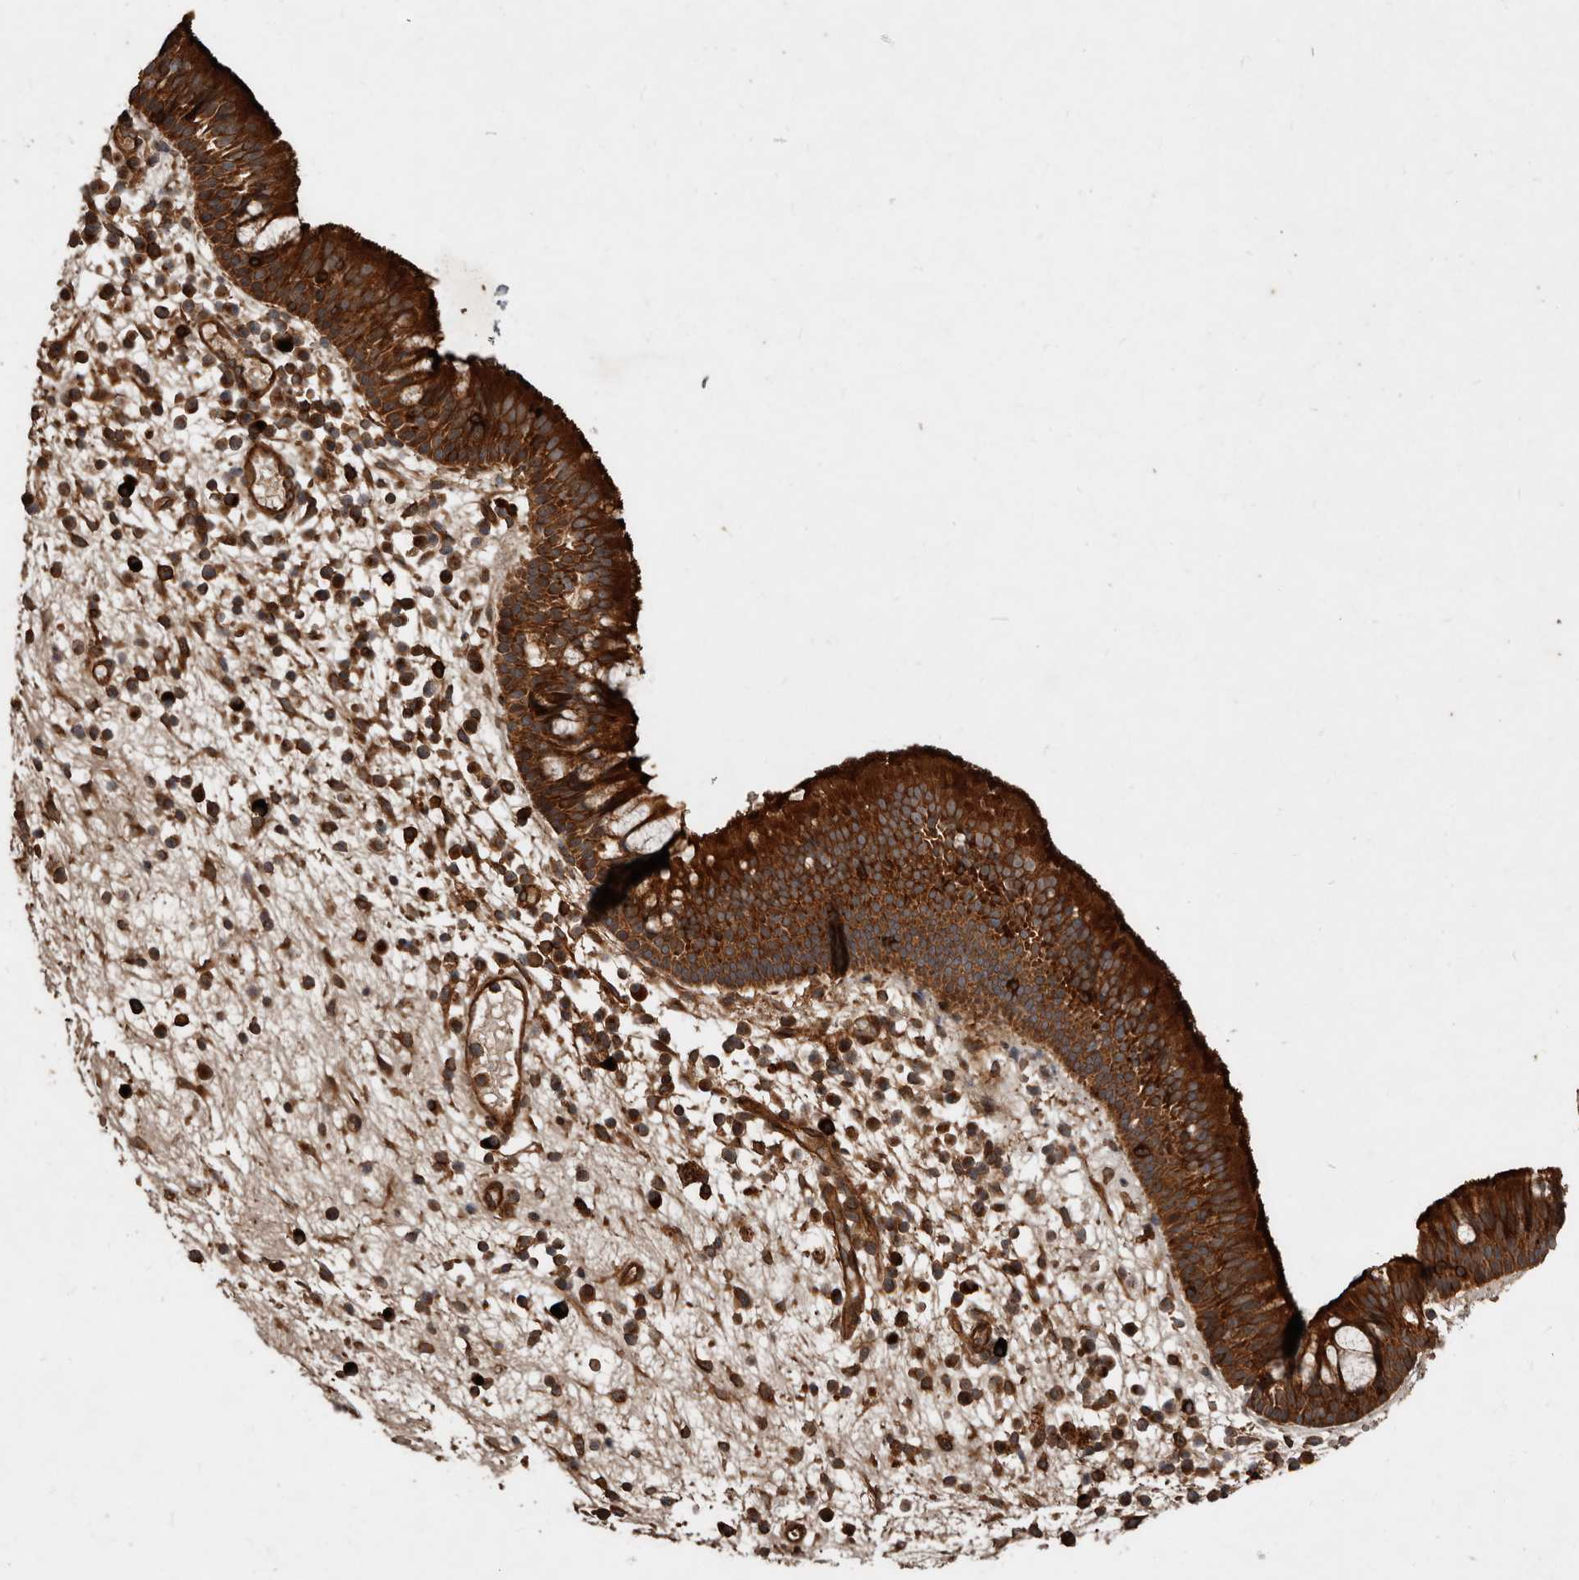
{"staining": {"intensity": "strong", "quantity": ">75%", "location": "cytoplasmic/membranous"}, "tissue": "nasopharynx", "cell_type": "Respiratory epithelial cells", "image_type": "normal", "snomed": [{"axis": "morphology", "description": "Normal tissue, NOS"}, {"axis": "morphology", "description": "Inflammation, NOS"}, {"axis": "morphology", "description": "Malignant melanoma, Metastatic site"}, {"axis": "topography", "description": "Nasopharynx"}], "caption": "A histopathology image of human nasopharynx stained for a protein shows strong cytoplasmic/membranous brown staining in respiratory epithelial cells. (Stains: DAB in brown, nuclei in blue, Microscopy: brightfield microscopy at high magnification).", "gene": "STK36", "patient": {"sex": "male", "age": 70}}